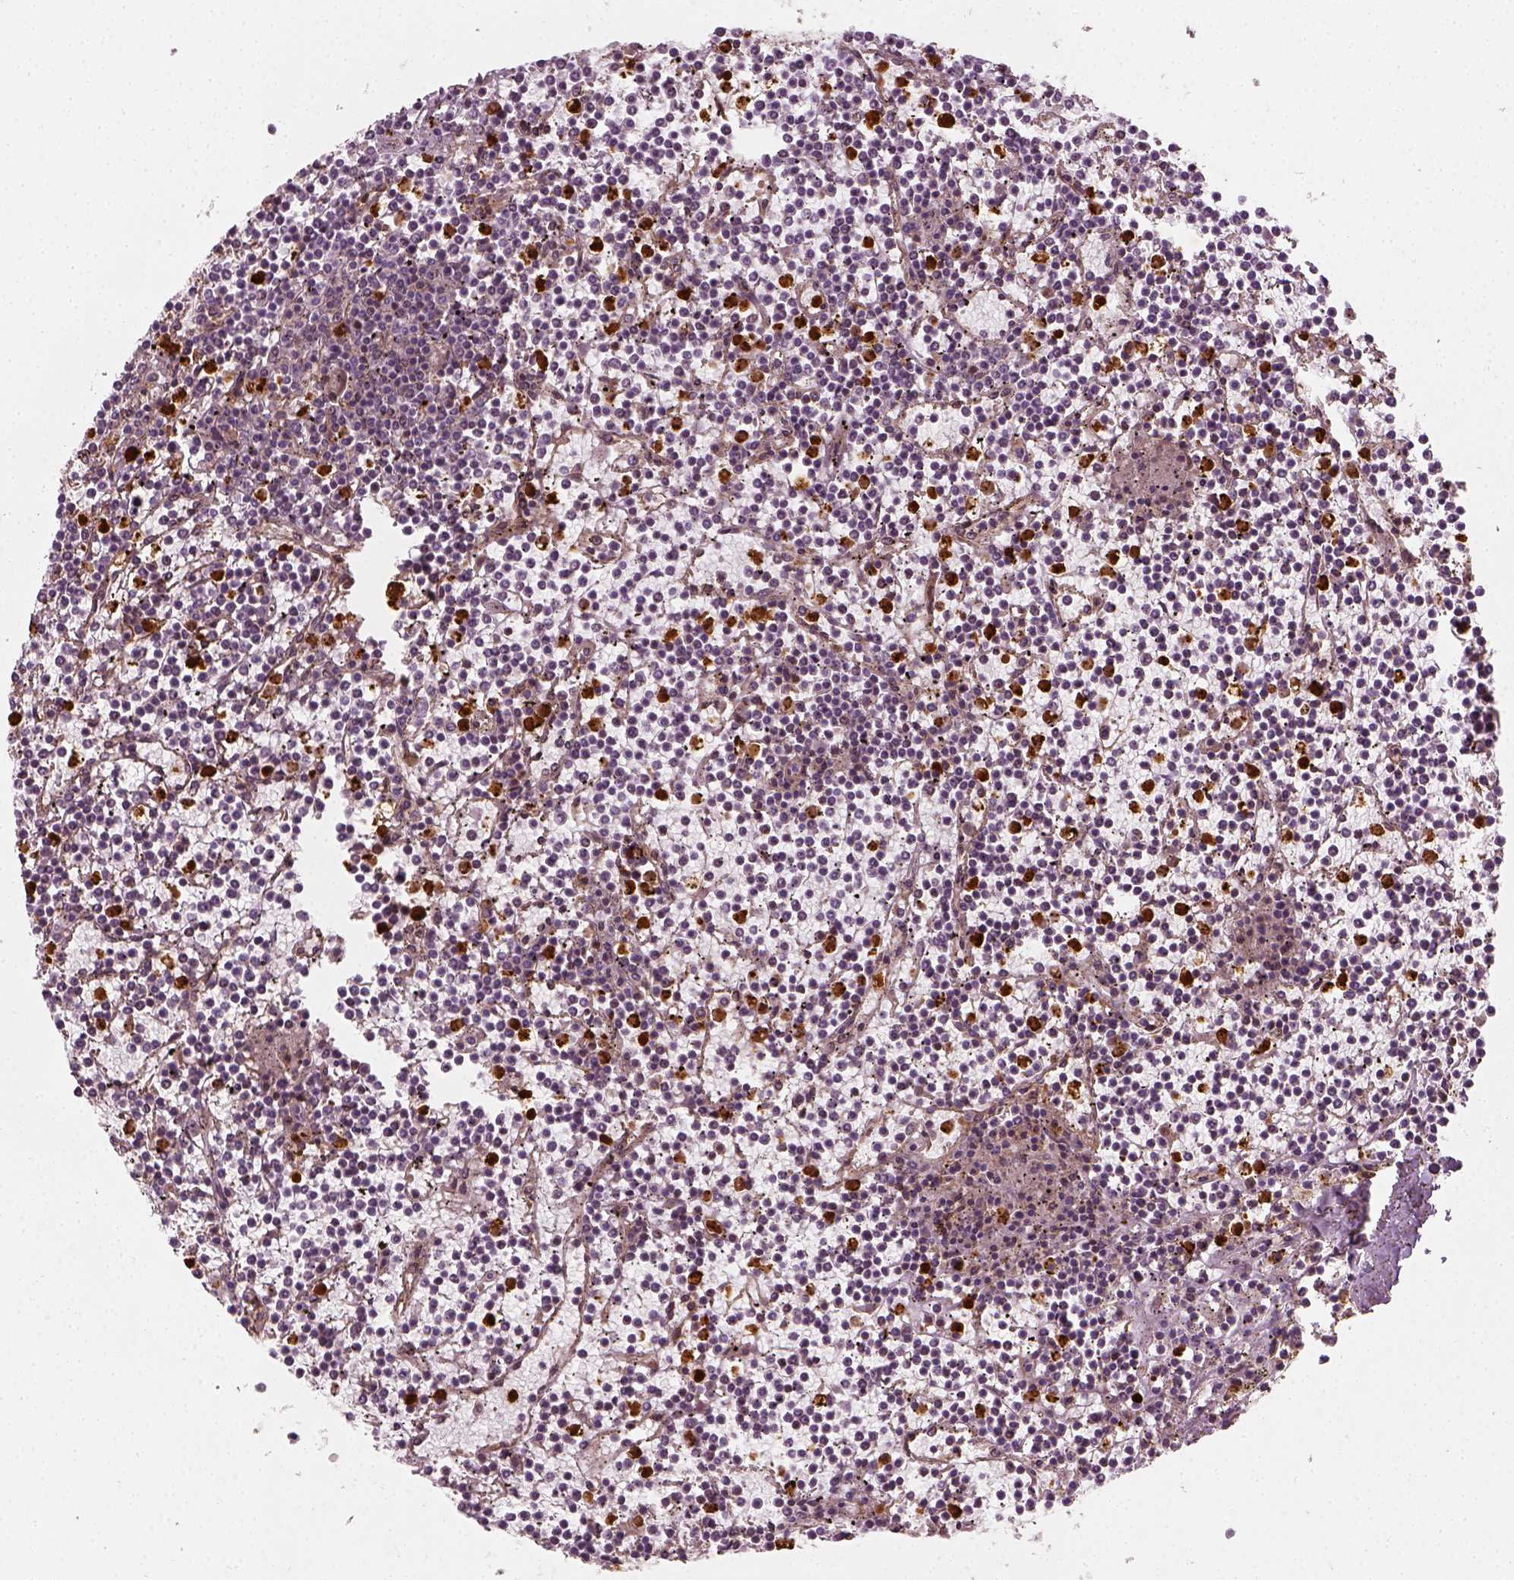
{"staining": {"intensity": "negative", "quantity": "none", "location": "none"}, "tissue": "lymphoma", "cell_type": "Tumor cells", "image_type": "cancer", "snomed": [{"axis": "morphology", "description": "Malignant lymphoma, non-Hodgkin's type, Low grade"}, {"axis": "topography", "description": "Spleen"}], "caption": "Immunohistochemistry of lymphoma demonstrates no staining in tumor cells. (DAB IHC with hematoxylin counter stain).", "gene": "NPTN", "patient": {"sex": "female", "age": 19}}